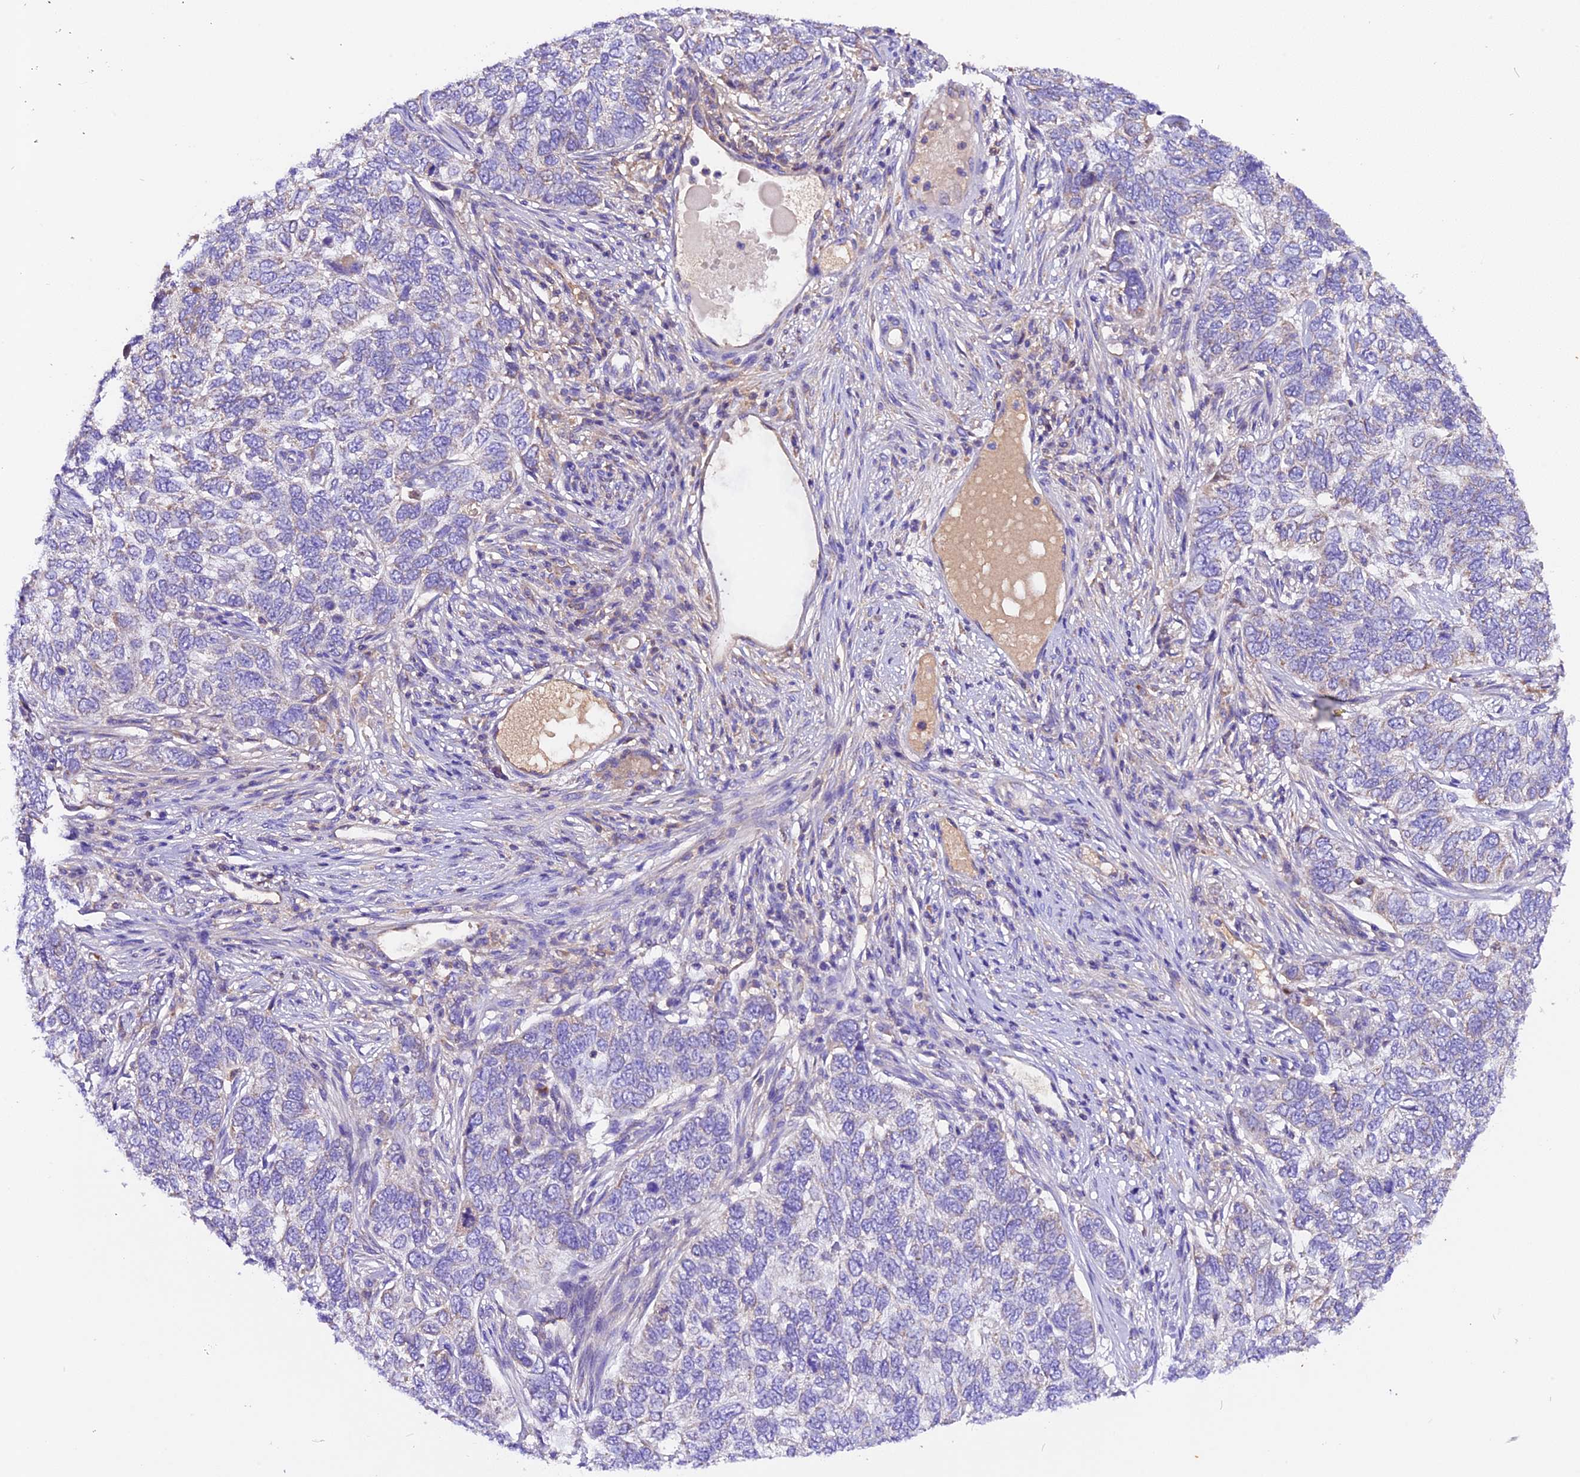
{"staining": {"intensity": "negative", "quantity": "none", "location": "none"}, "tissue": "skin cancer", "cell_type": "Tumor cells", "image_type": "cancer", "snomed": [{"axis": "morphology", "description": "Basal cell carcinoma"}, {"axis": "topography", "description": "Skin"}], "caption": "Basal cell carcinoma (skin) was stained to show a protein in brown. There is no significant expression in tumor cells.", "gene": "SIX5", "patient": {"sex": "female", "age": 65}}